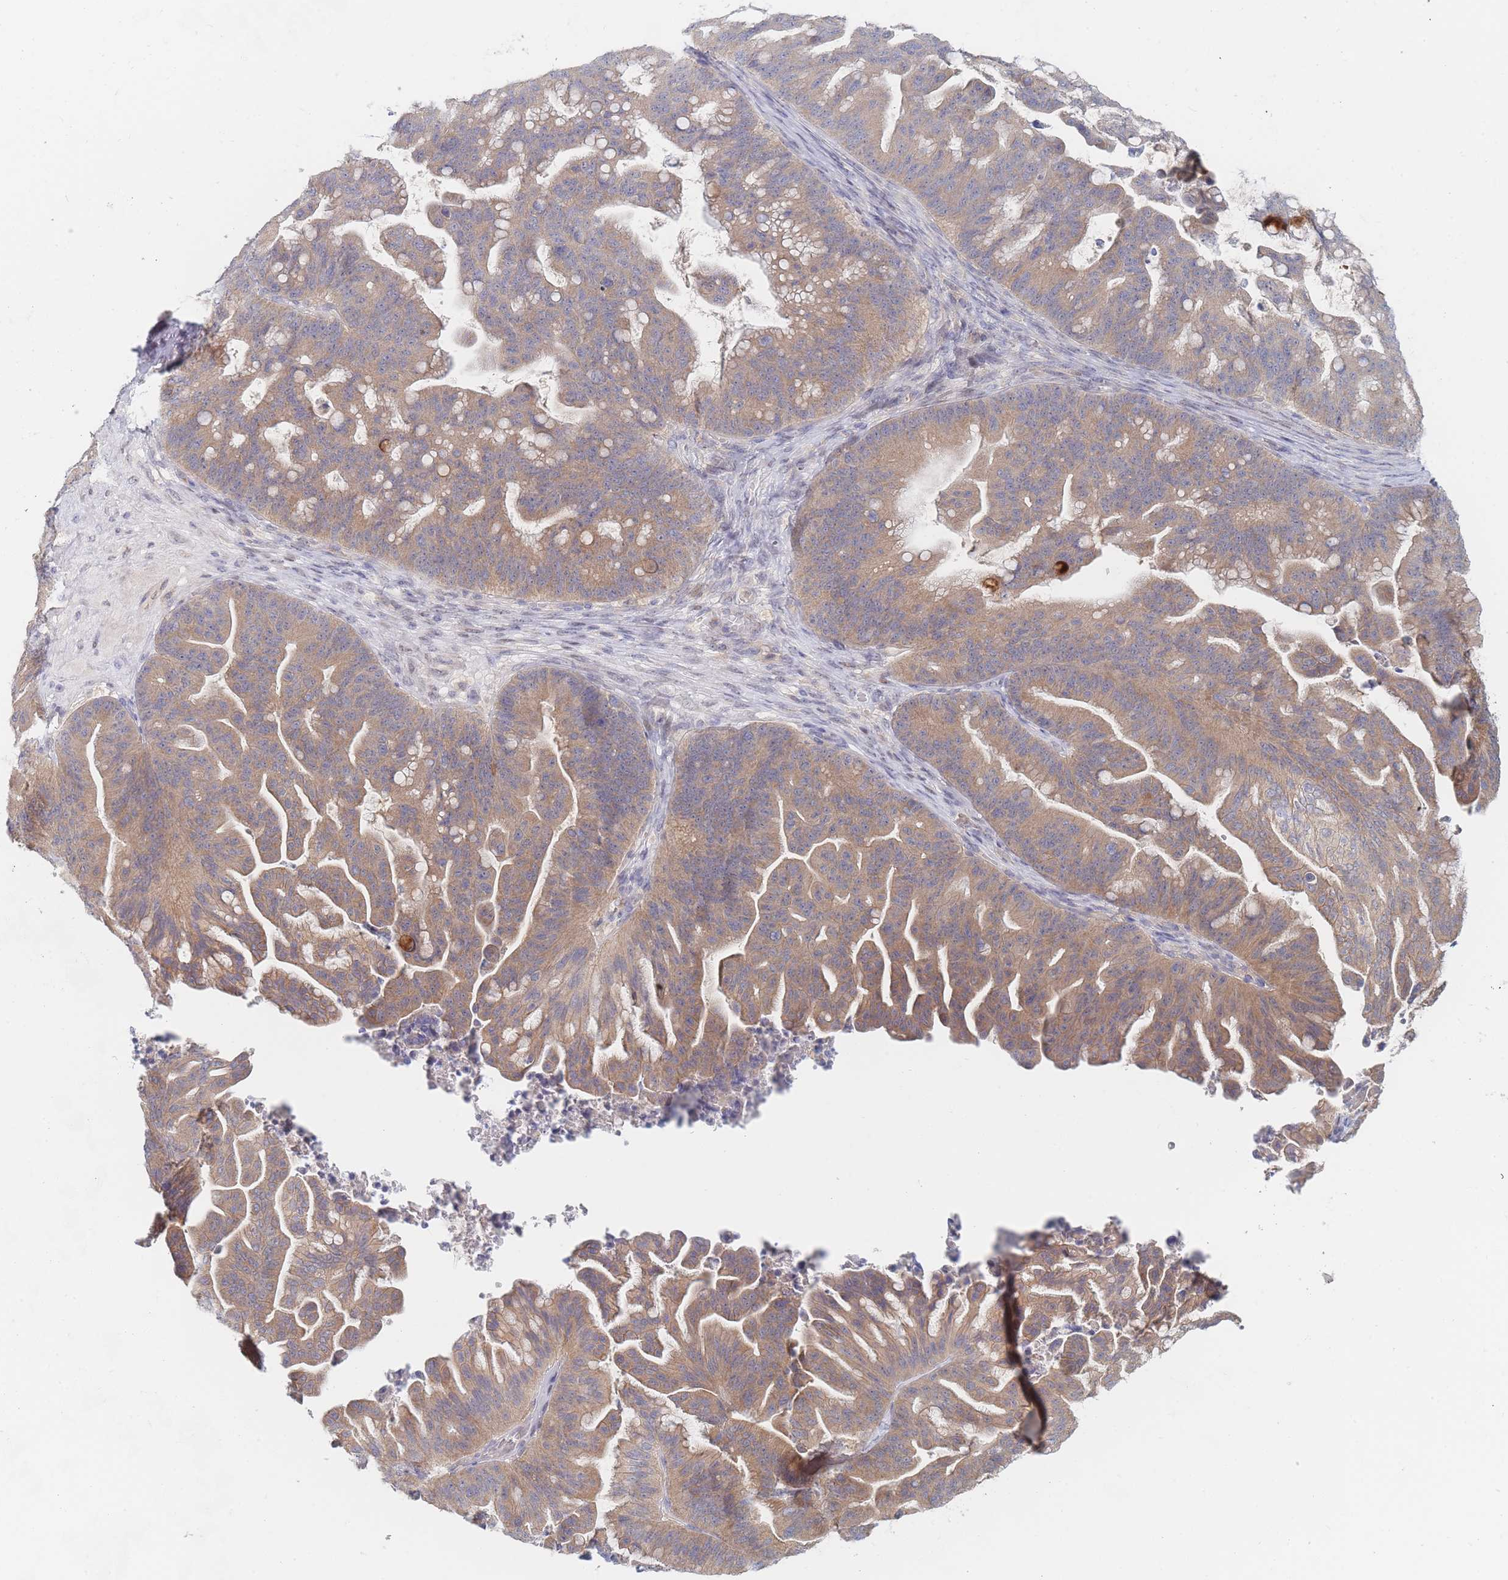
{"staining": {"intensity": "moderate", "quantity": ">75%", "location": "cytoplasmic/membranous"}, "tissue": "ovarian cancer", "cell_type": "Tumor cells", "image_type": "cancer", "snomed": [{"axis": "morphology", "description": "Cystadenocarcinoma, mucinous, NOS"}, {"axis": "topography", "description": "Ovary"}], "caption": "Ovarian mucinous cystadenocarcinoma stained for a protein demonstrates moderate cytoplasmic/membranous positivity in tumor cells.", "gene": "PPP6C", "patient": {"sex": "female", "age": 67}}